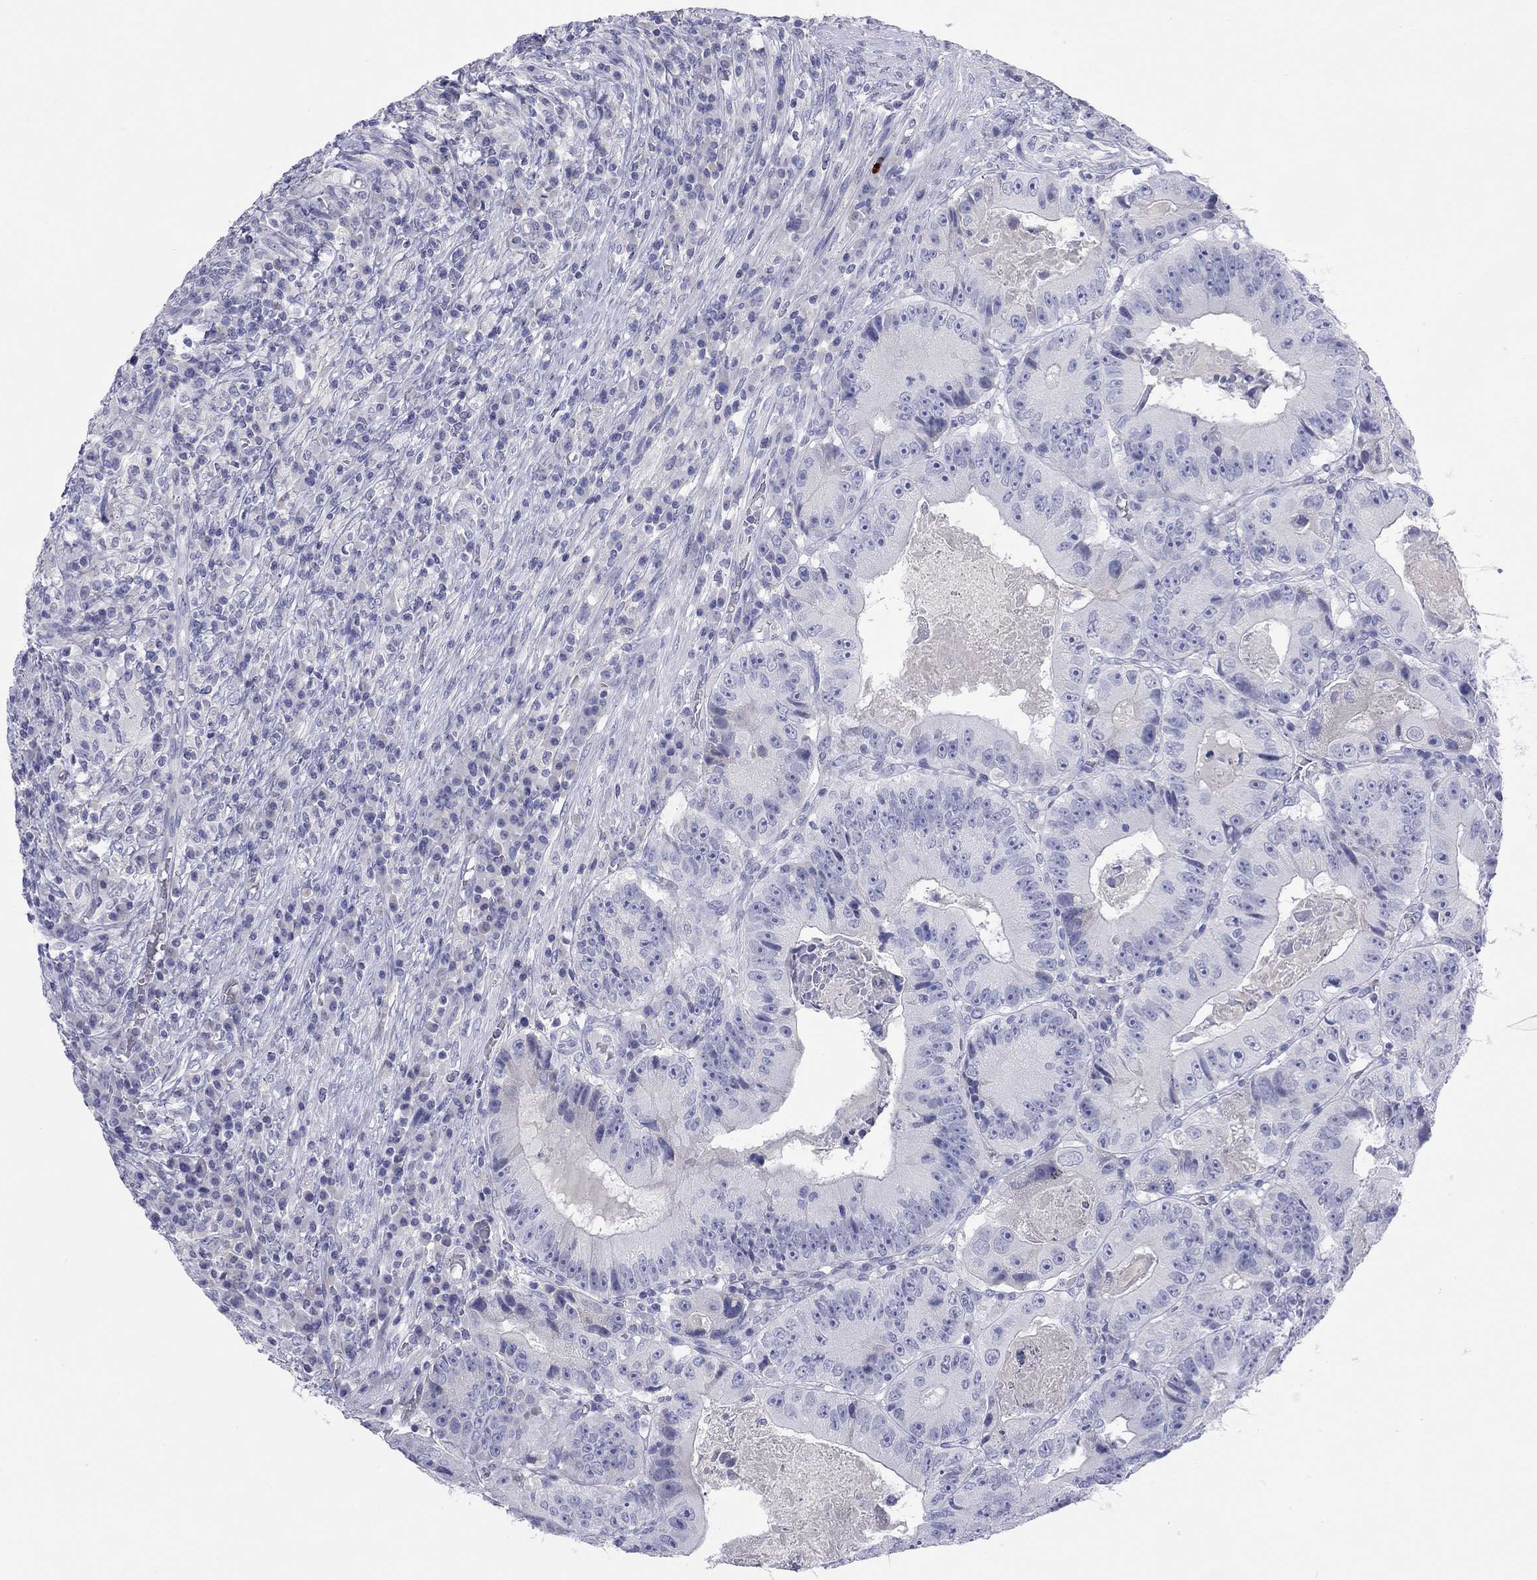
{"staining": {"intensity": "negative", "quantity": "none", "location": "none"}, "tissue": "colorectal cancer", "cell_type": "Tumor cells", "image_type": "cancer", "snomed": [{"axis": "morphology", "description": "Adenocarcinoma, NOS"}, {"axis": "topography", "description": "Colon"}], "caption": "Colorectal adenocarcinoma was stained to show a protein in brown. There is no significant staining in tumor cells. (Stains: DAB (3,3'-diaminobenzidine) immunohistochemistry (IHC) with hematoxylin counter stain, Microscopy: brightfield microscopy at high magnification).", "gene": "PCDHGC5", "patient": {"sex": "female", "age": 86}}